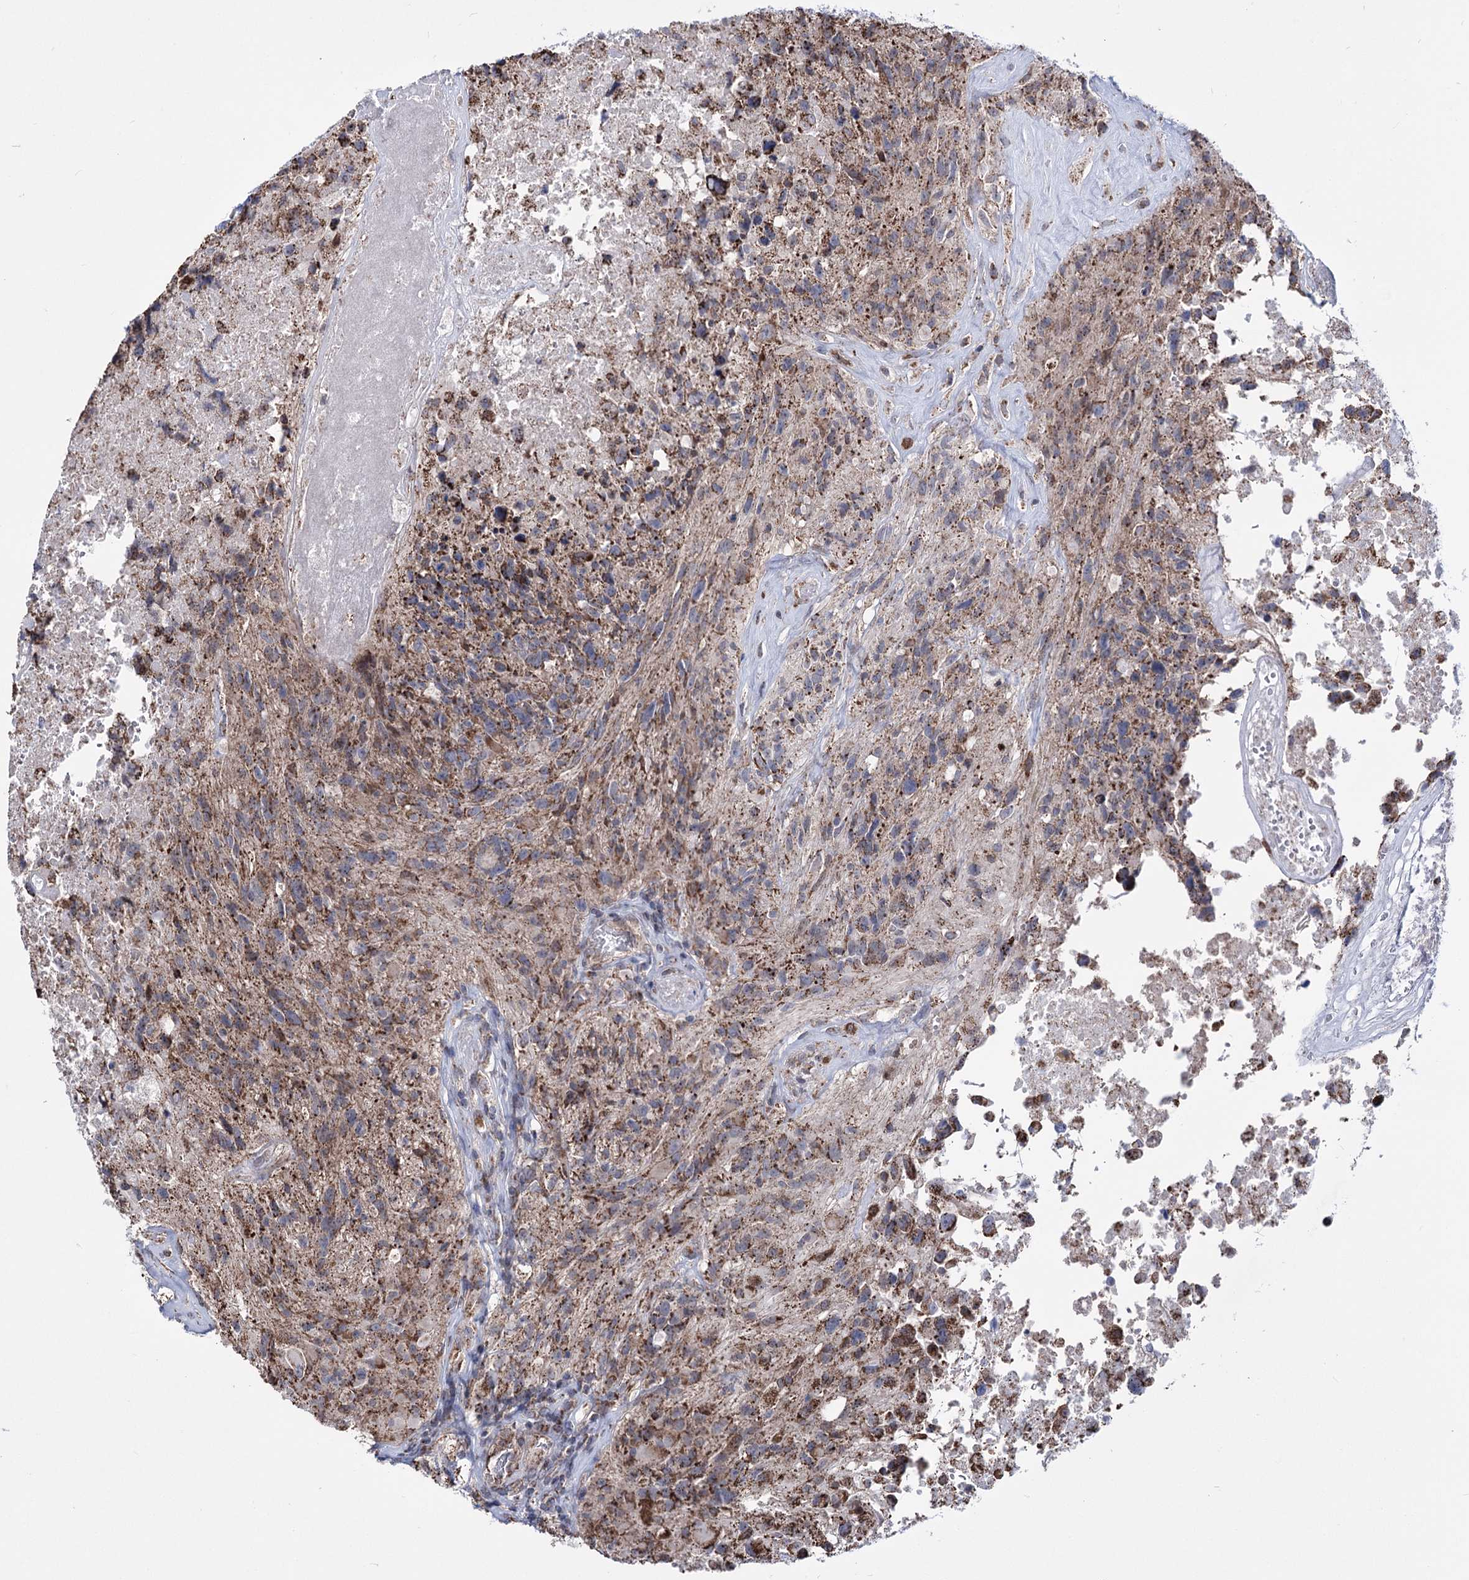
{"staining": {"intensity": "moderate", "quantity": ">75%", "location": "cytoplasmic/membranous"}, "tissue": "glioma", "cell_type": "Tumor cells", "image_type": "cancer", "snomed": [{"axis": "morphology", "description": "Glioma, malignant, High grade"}, {"axis": "topography", "description": "Brain"}], "caption": "Immunohistochemistry (IHC) micrograph of neoplastic tissue: human glioma stained using immunohistochemistry (IHC) demonstrates medium levels of moderate protein expression localized specifically in the cytoplasmic/membranous of tumor cells, appearing as a cytoplasmic/membranous brown color.", "gene": "CREB3L4", "patient": {"sex": "male", "age": 76}}